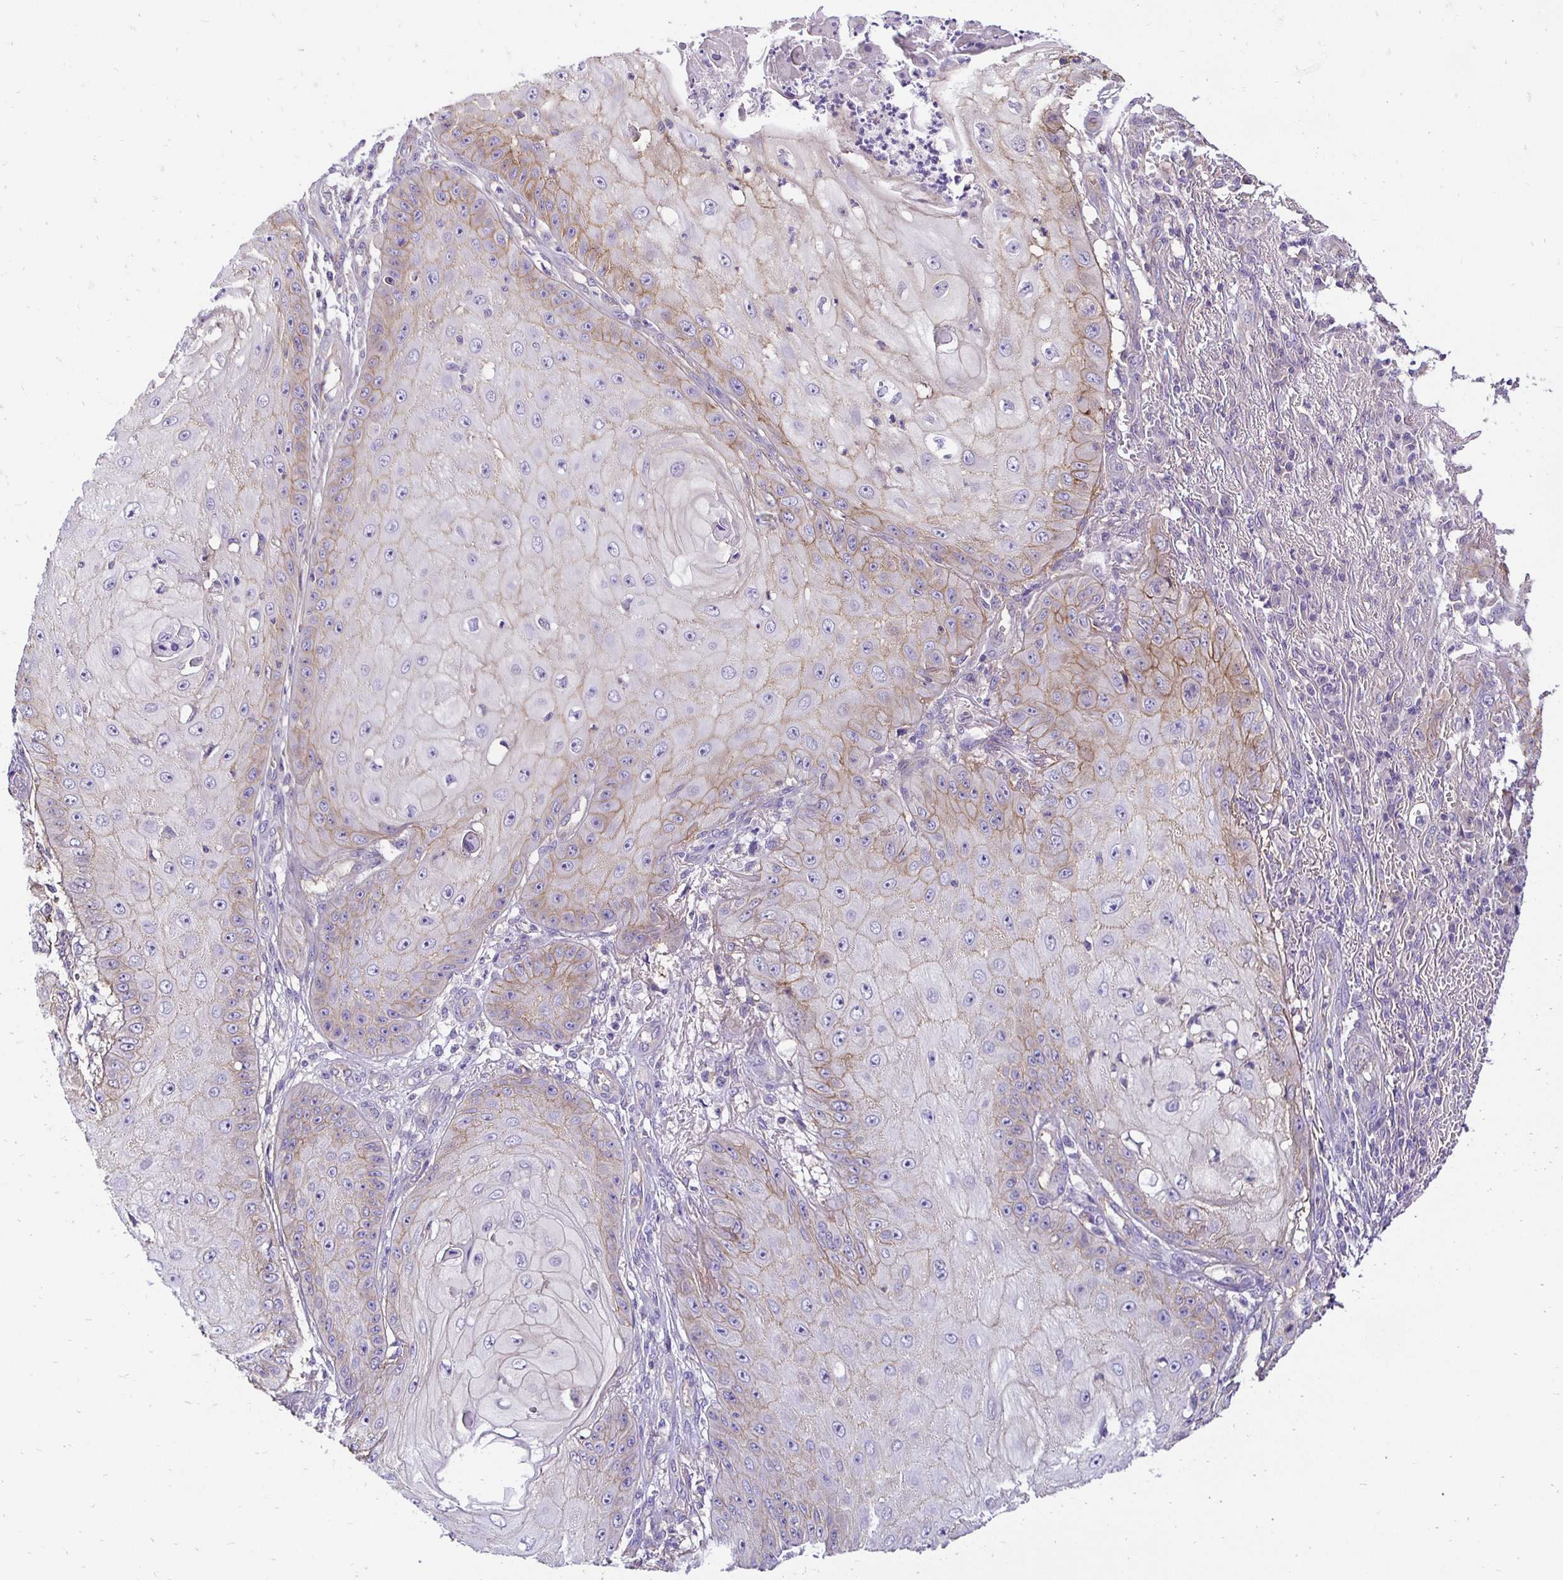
{"staining": {"intensity": "weak", "quantity": "25%-75%", "location": "cytoplasmic/membranous"}, "tissue": "skin cancer", "cell_type": "Tumor cells", "image_type": "cancer", "snomed": [{"axis": "morphology", "description": "Squamous cell carcinoma, NOS"}, {"axis": "topography", "description": "Skin"}], "caption": "Immunohistochemistry (IHC) photomicrograph of skin cancer stained for a protein (brown), which exhibits low levels of weak cytoplasmic/membranous expression in approximately 25%-75% of tumor cells.", "gene": "SLC9A1", "patient": {"sex": "male", "age": 70}}